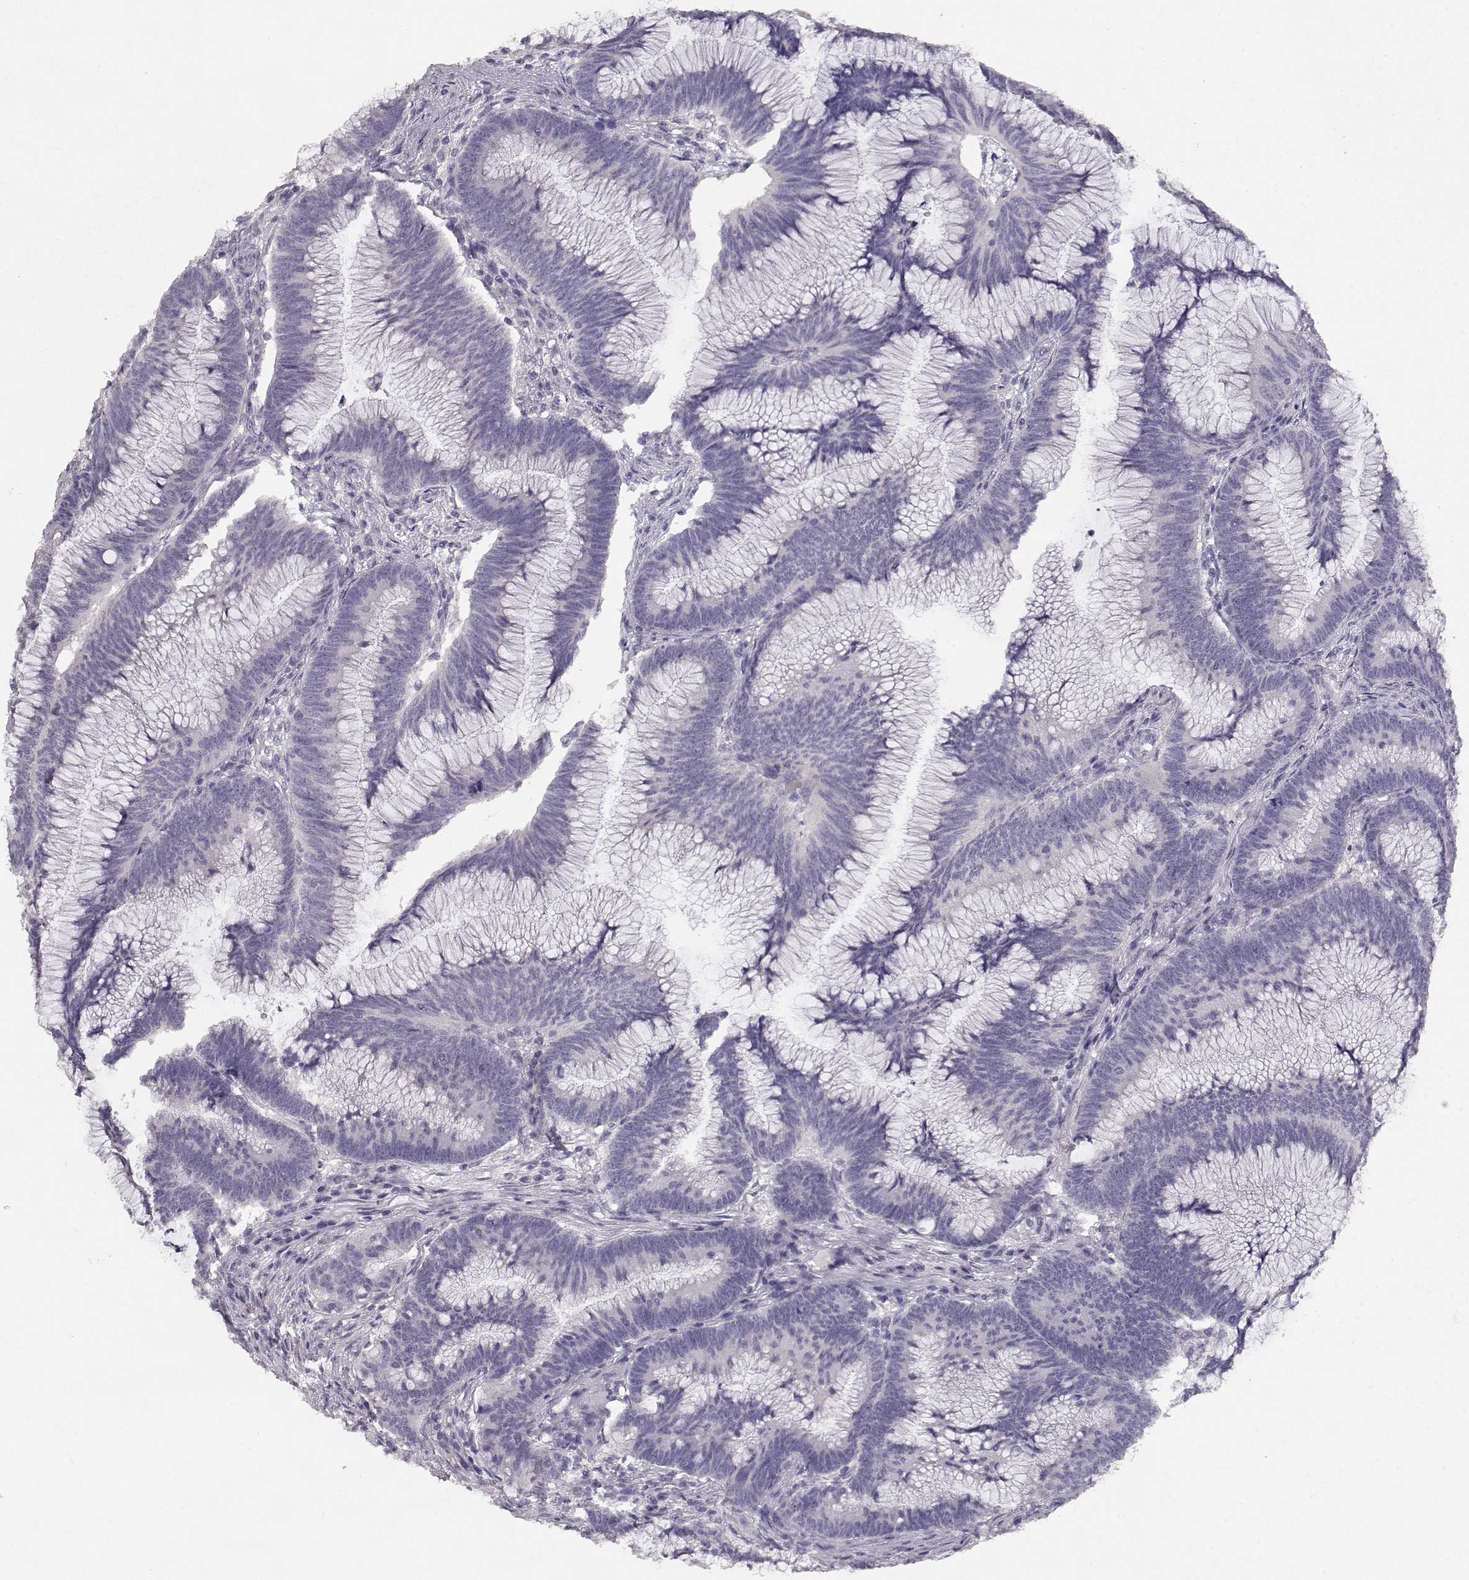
{"staining": {"intensity": "negative", "quantity": "none", "location": "none"}, "tissue": "colorectal cancer", "cell_type": "Tumor cells", "image_type": "cancer", "snomed": [{"axis": "morphology", "description": "Adenocarcinoma, NOS"}, {"axis": "topography", "description": "Colon"}], "caption": "IHC of colorectal cancer demonstrates no positivity in tumor cells.", "gene": "TPH2", "patient": {"sex": "female", "age": 78}}